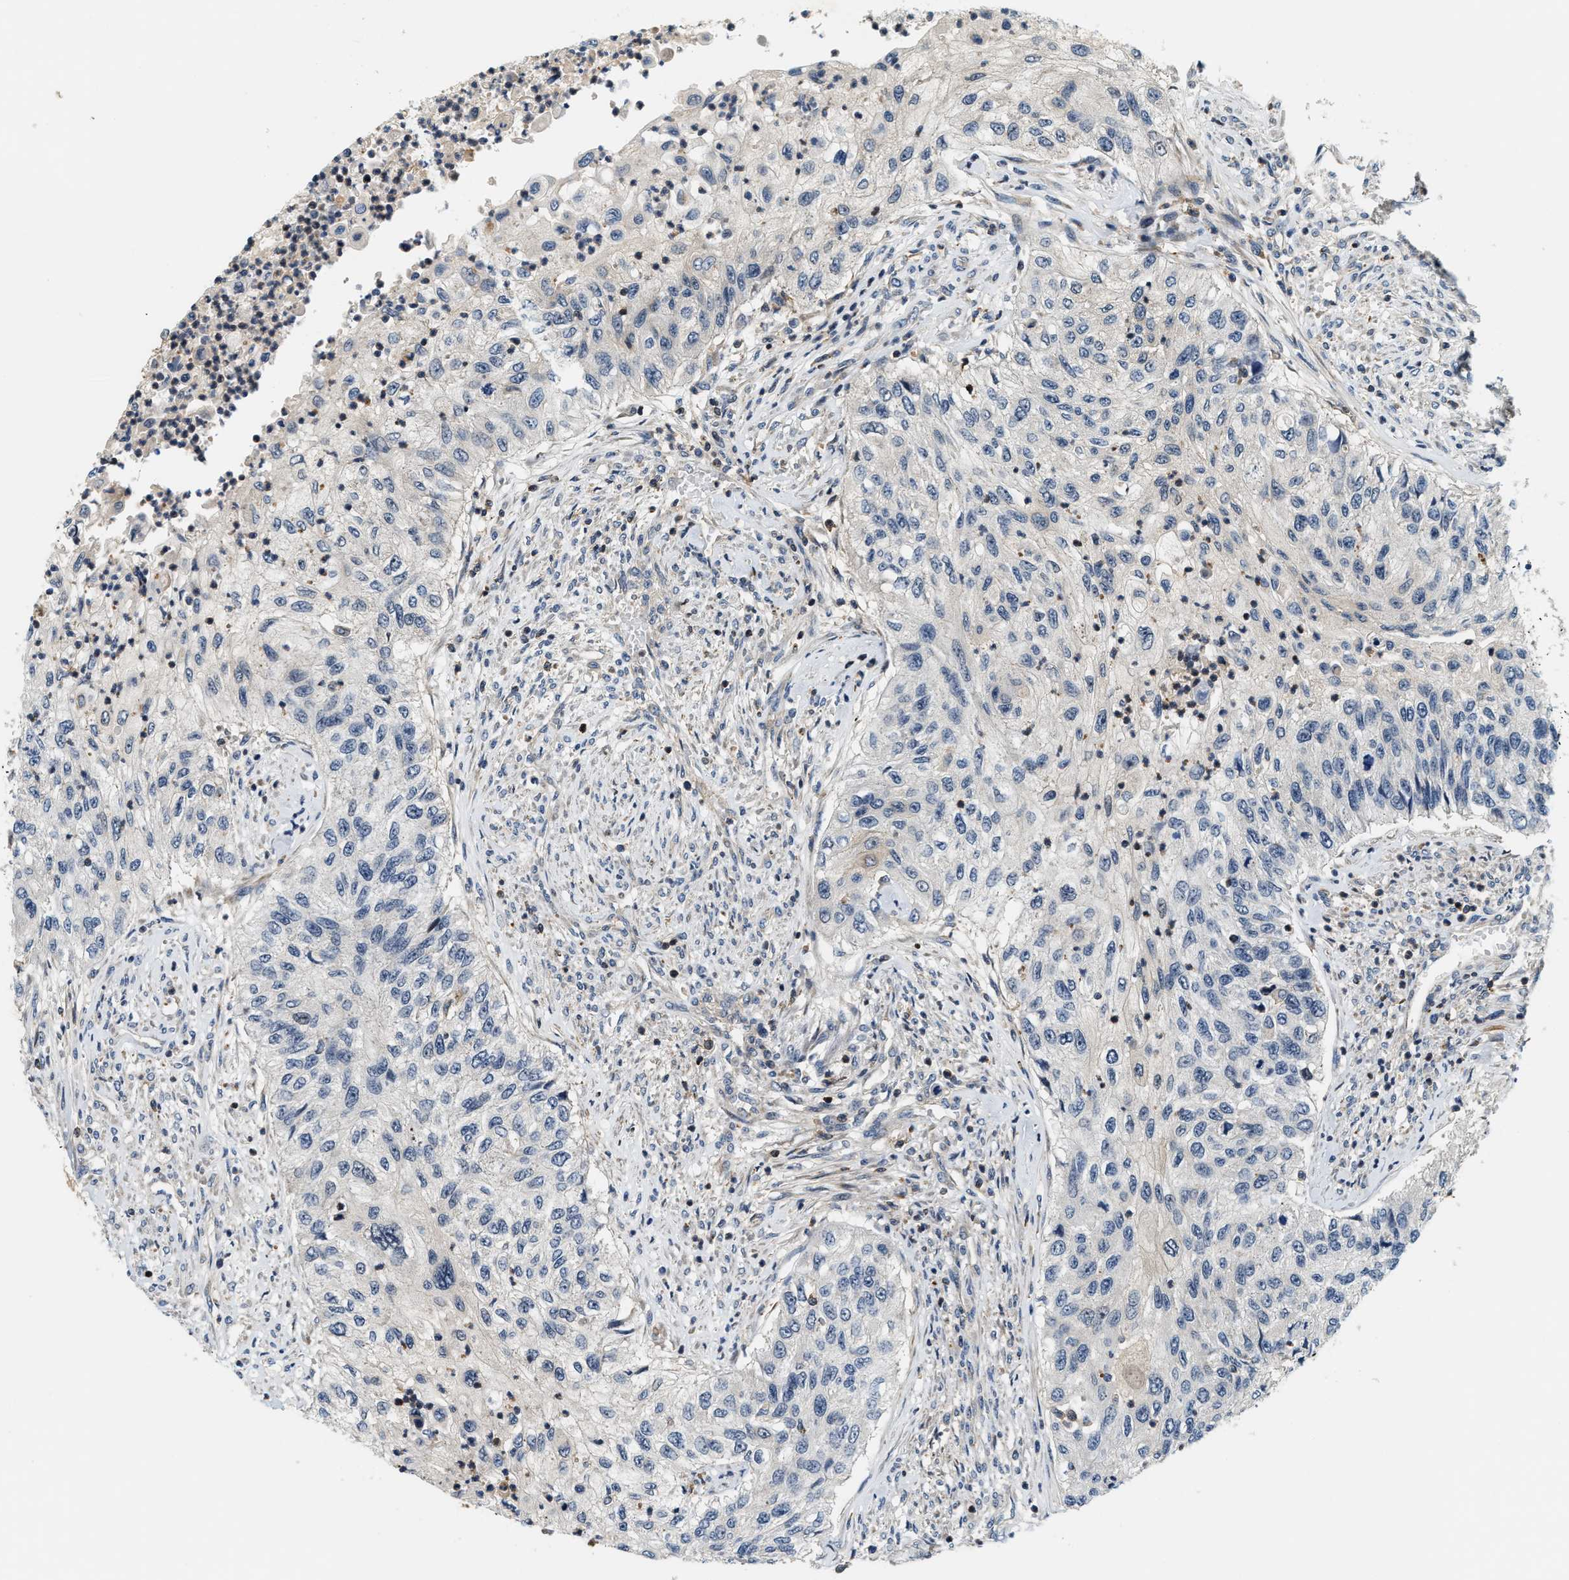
{"staining": {"intensity": "negative", "quantity": "none", "location": "none"}, "tissue": "urothelial cancer", "cell_type": "Tumor cells", "image_type": "cancer", "snomed": [{"axis": "morphology", "description": "Urothelial carcinoma, High grade"}, {"axis": "topography", "description": "Urinary bladder"}], "caption": "Tumor cells show no significant expression in urothelial cancer.", "gene": "SAMD9", "patient": {"sex": "female", "age": 60}}